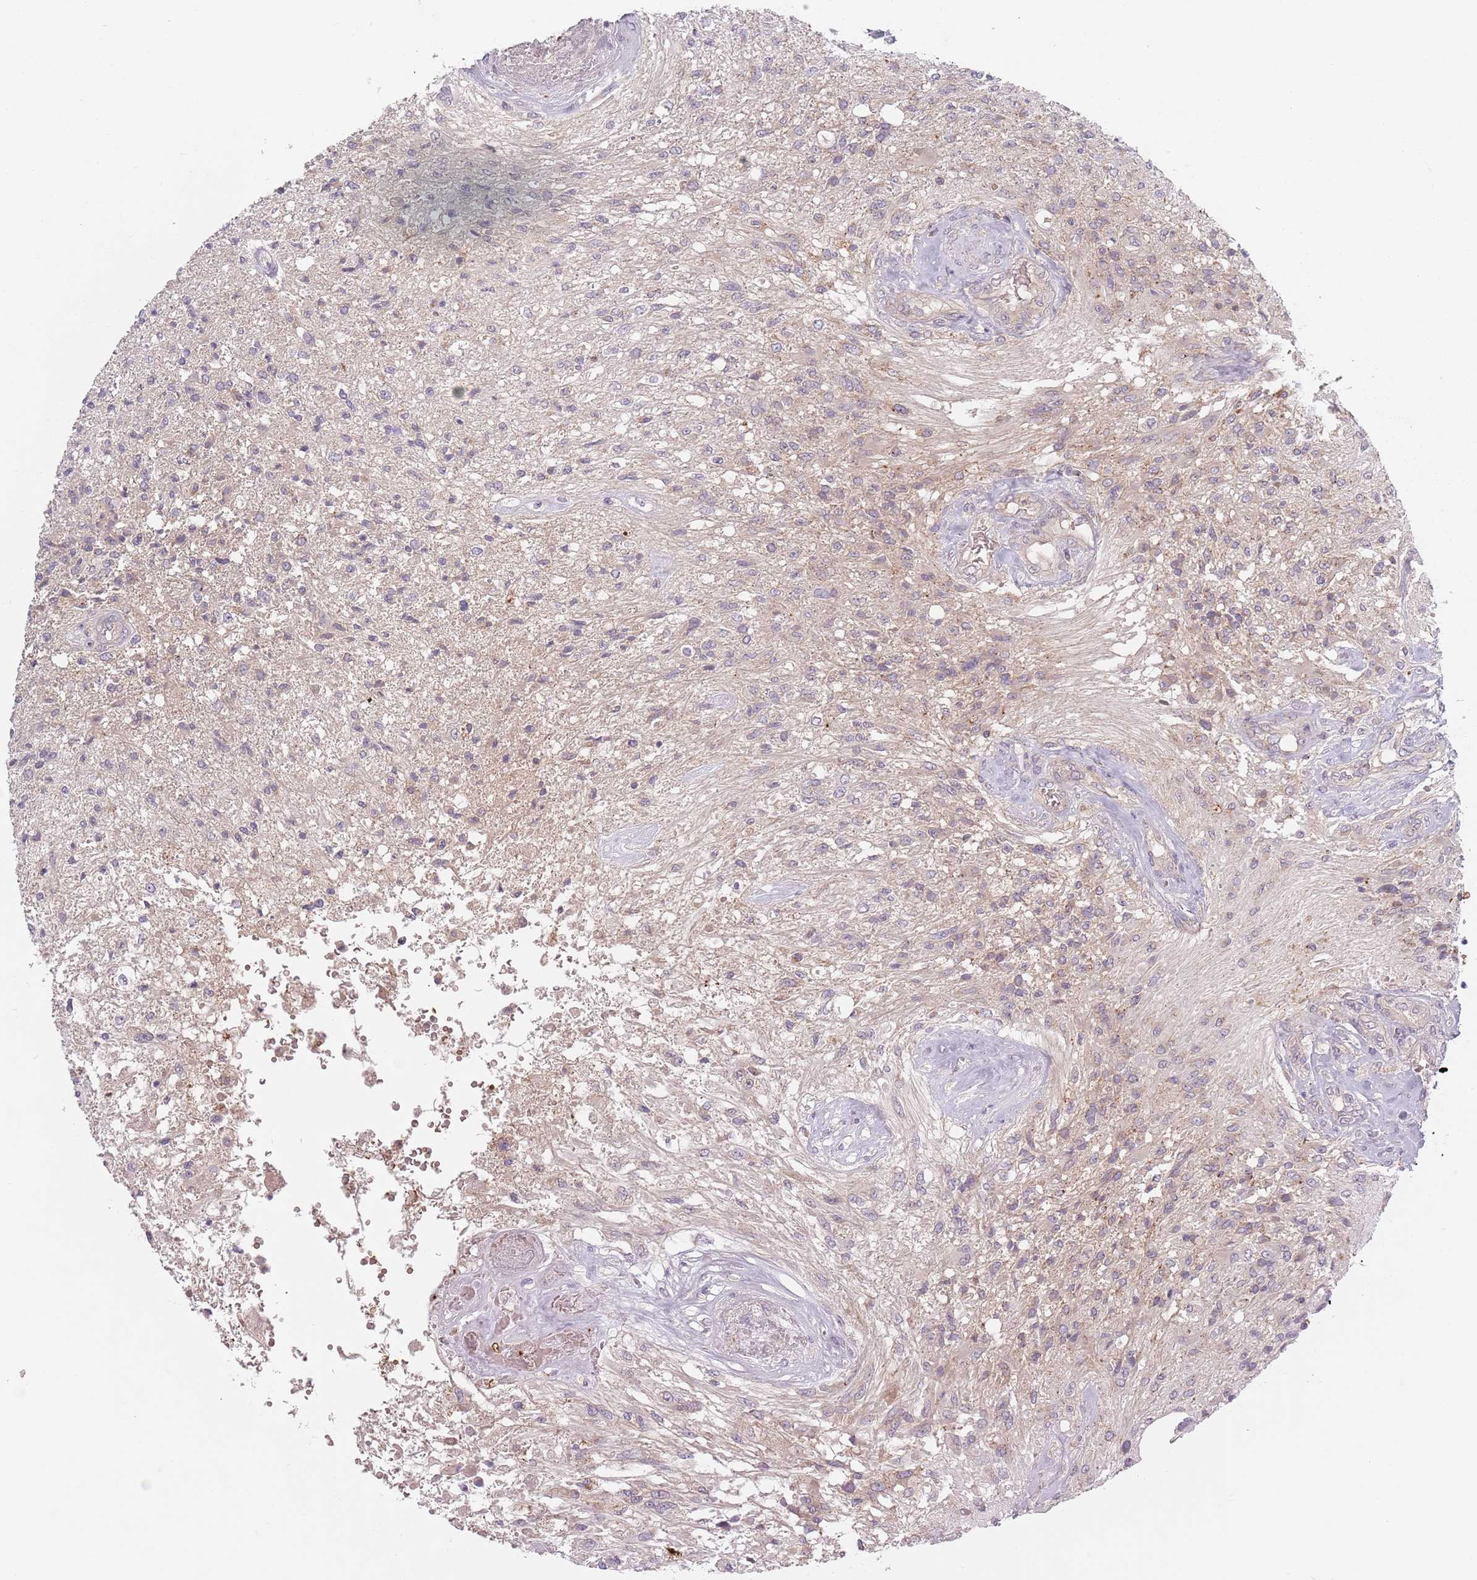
{"staining": {"intensity": "weak", "quantity": "<25%", "location": "cytoplasmic/membranous"}, "tissue": "glioma", "cell_type": "Tumor cells", "image_type": "cancer", "snomed": [{"axis": "morphology", "description": "Glioma, malignant, High grade"}, {"axis": "topography", "description": "Brain"}], "caption": "The micrograph shows no staining of tumor cells in malignant glioma (high-grade).", "gene": "ASB13", "patient": {"sex": "male", "age": 56}}